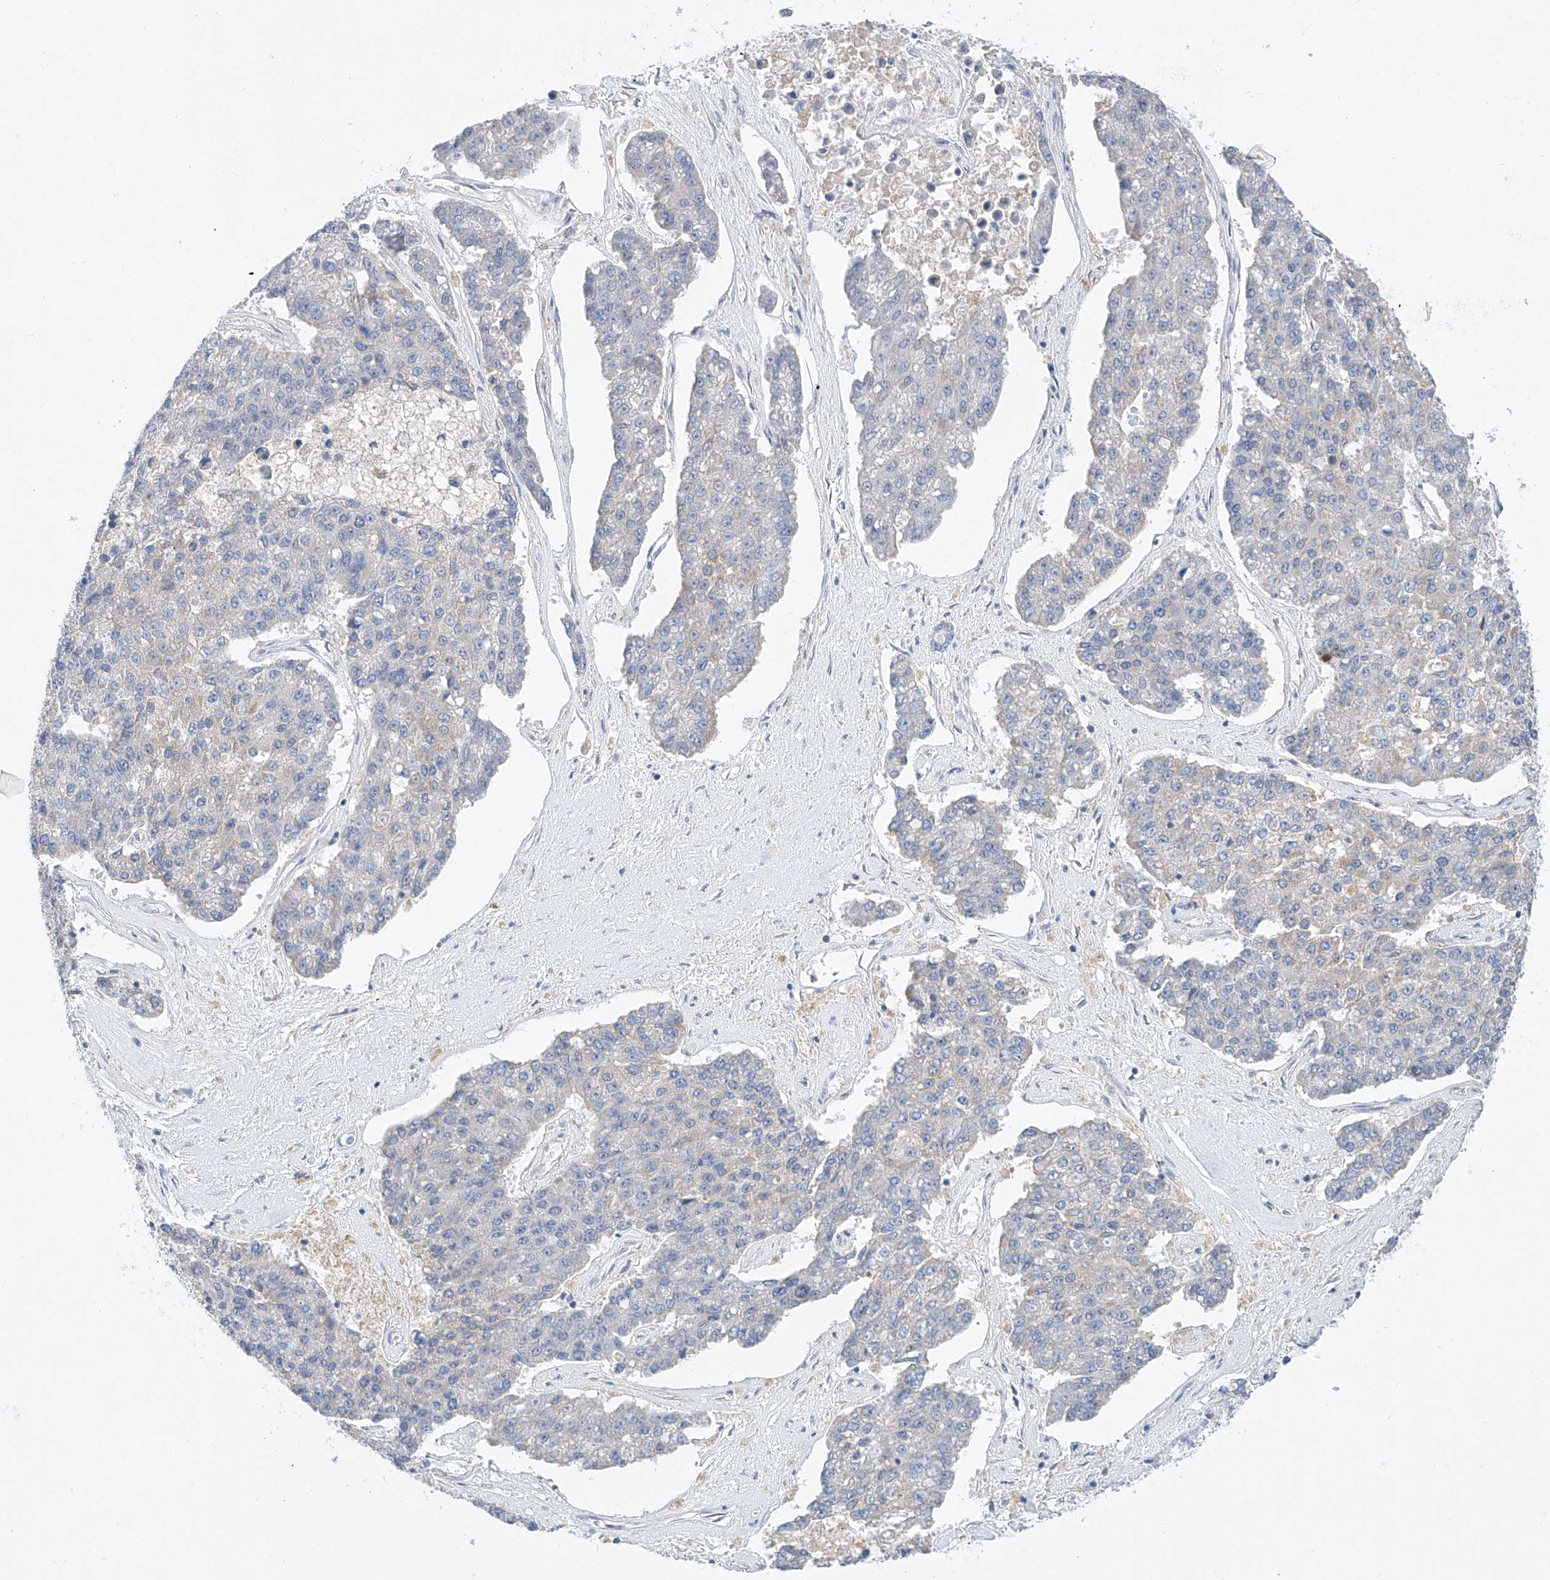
{"staining": {"intensity": "negative", "quantity": "none", "location": "none"}, "tissue": "pancreatic cancer", "cell_type": "Tumor cells", "image_type": "cancer", "snomed": [{"axis": "morphology", "description": "Adenocarcinoma, NOS"}, {"axis": "topography", "description": "Pancreas"}], "caption": "Tumor cells show no significant positivity in pancreatic cancer (adenocarcinoma). The staining was performed using DAB to visualize the protein expression in brown, while the nuclei were stained in blue with hematoxylin (Magnification: 20x).", "gene": "KCNJ1", "patient": {"sex": "male", "age": 50}}